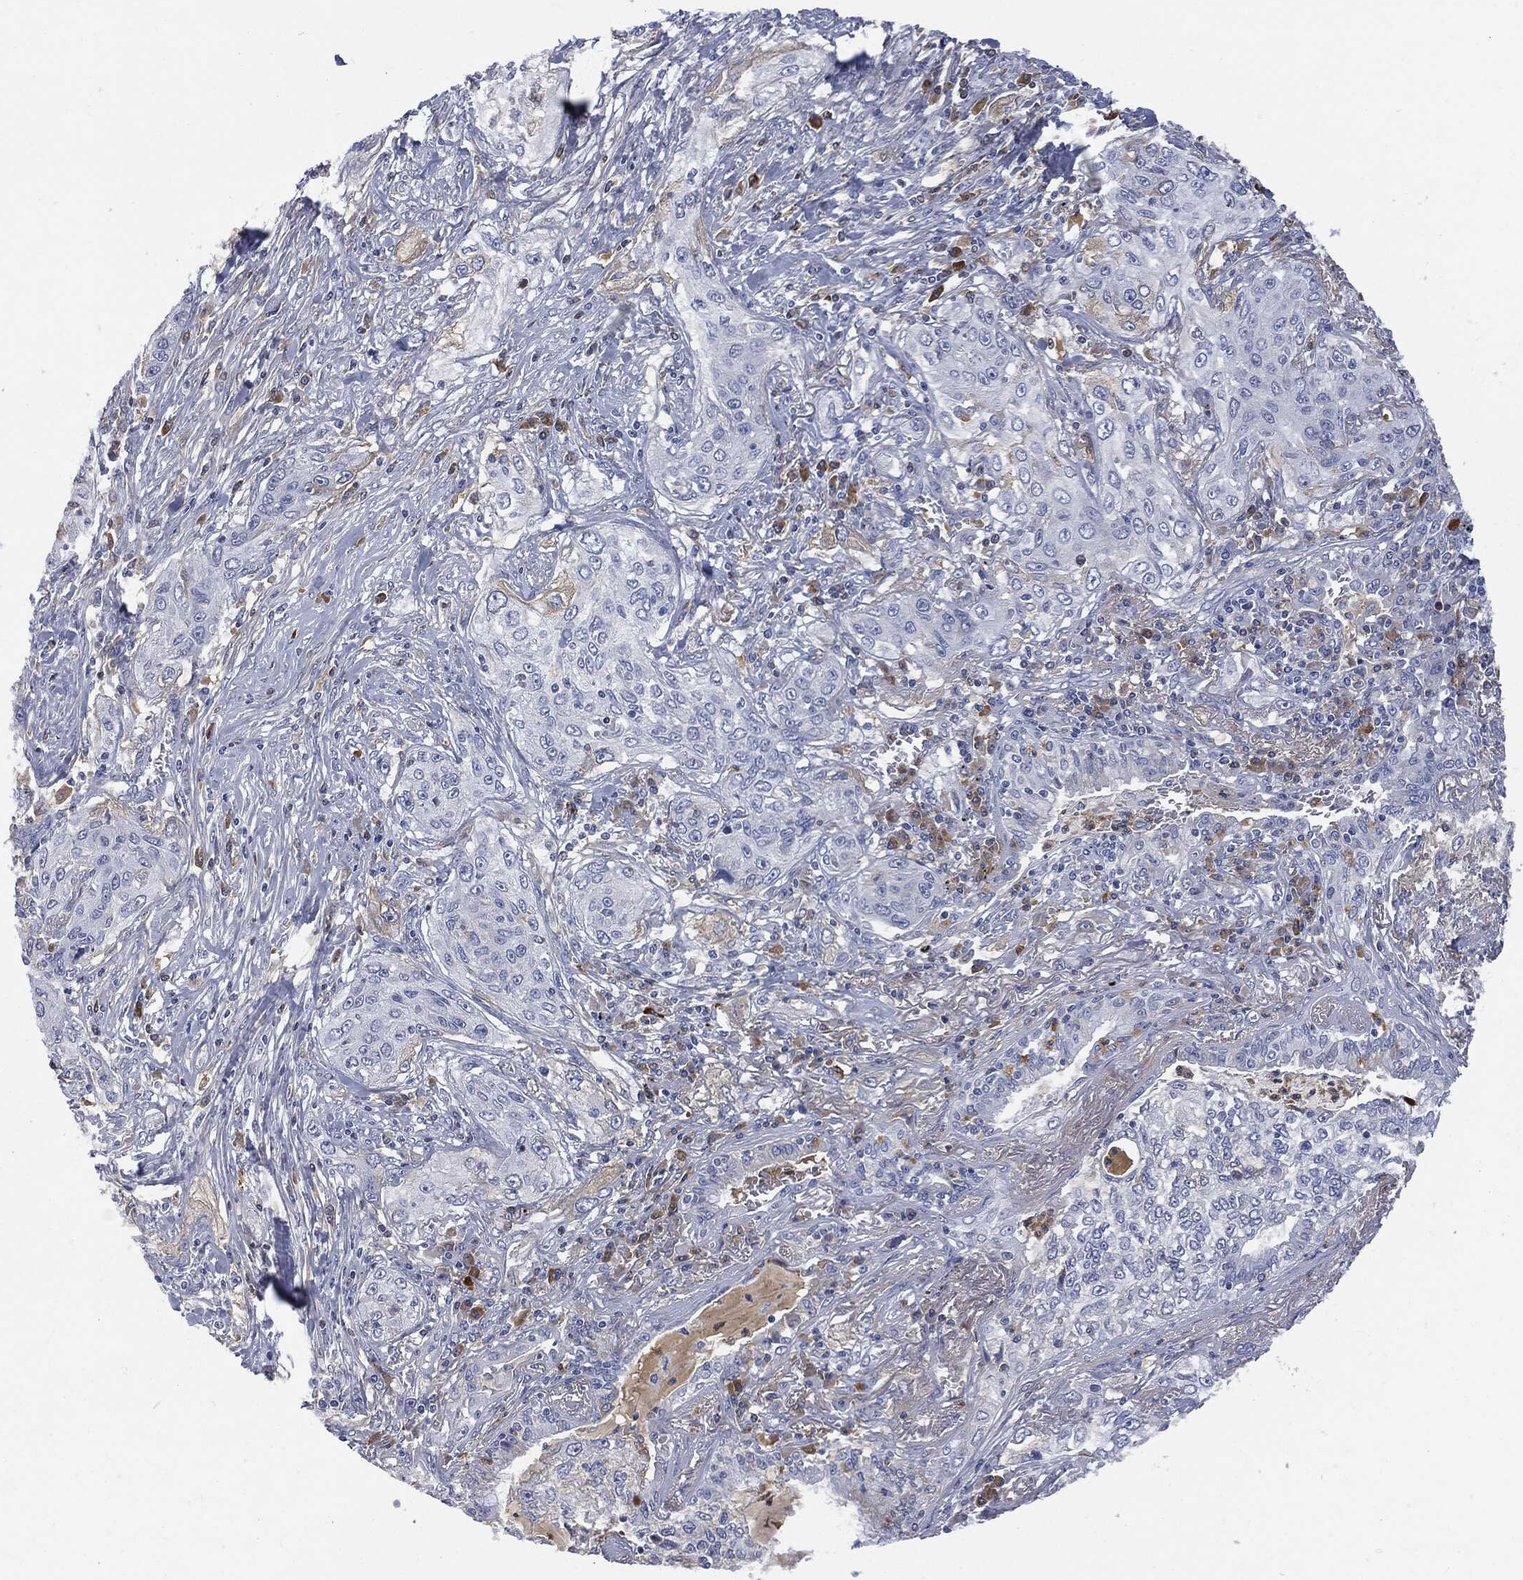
{"staining": {"intensity": "negative", "quantity": "none", "location": "none"}, "tissue": "lung cancer", "cell_type": "Tumor cells", "image_type": "cancer", "snomed": [{"axis": "morphology", "description": "Squamous cell carcinoma, NOS"}, {"axis": "topography", "description": "Lung"}], "caption": "This is an immunohistochemistry (IHC) micrograph of lung cancer. There is no staining in tumor cells.", "gene": "BTK", "patient": {"sex": "female", "age": 69}}